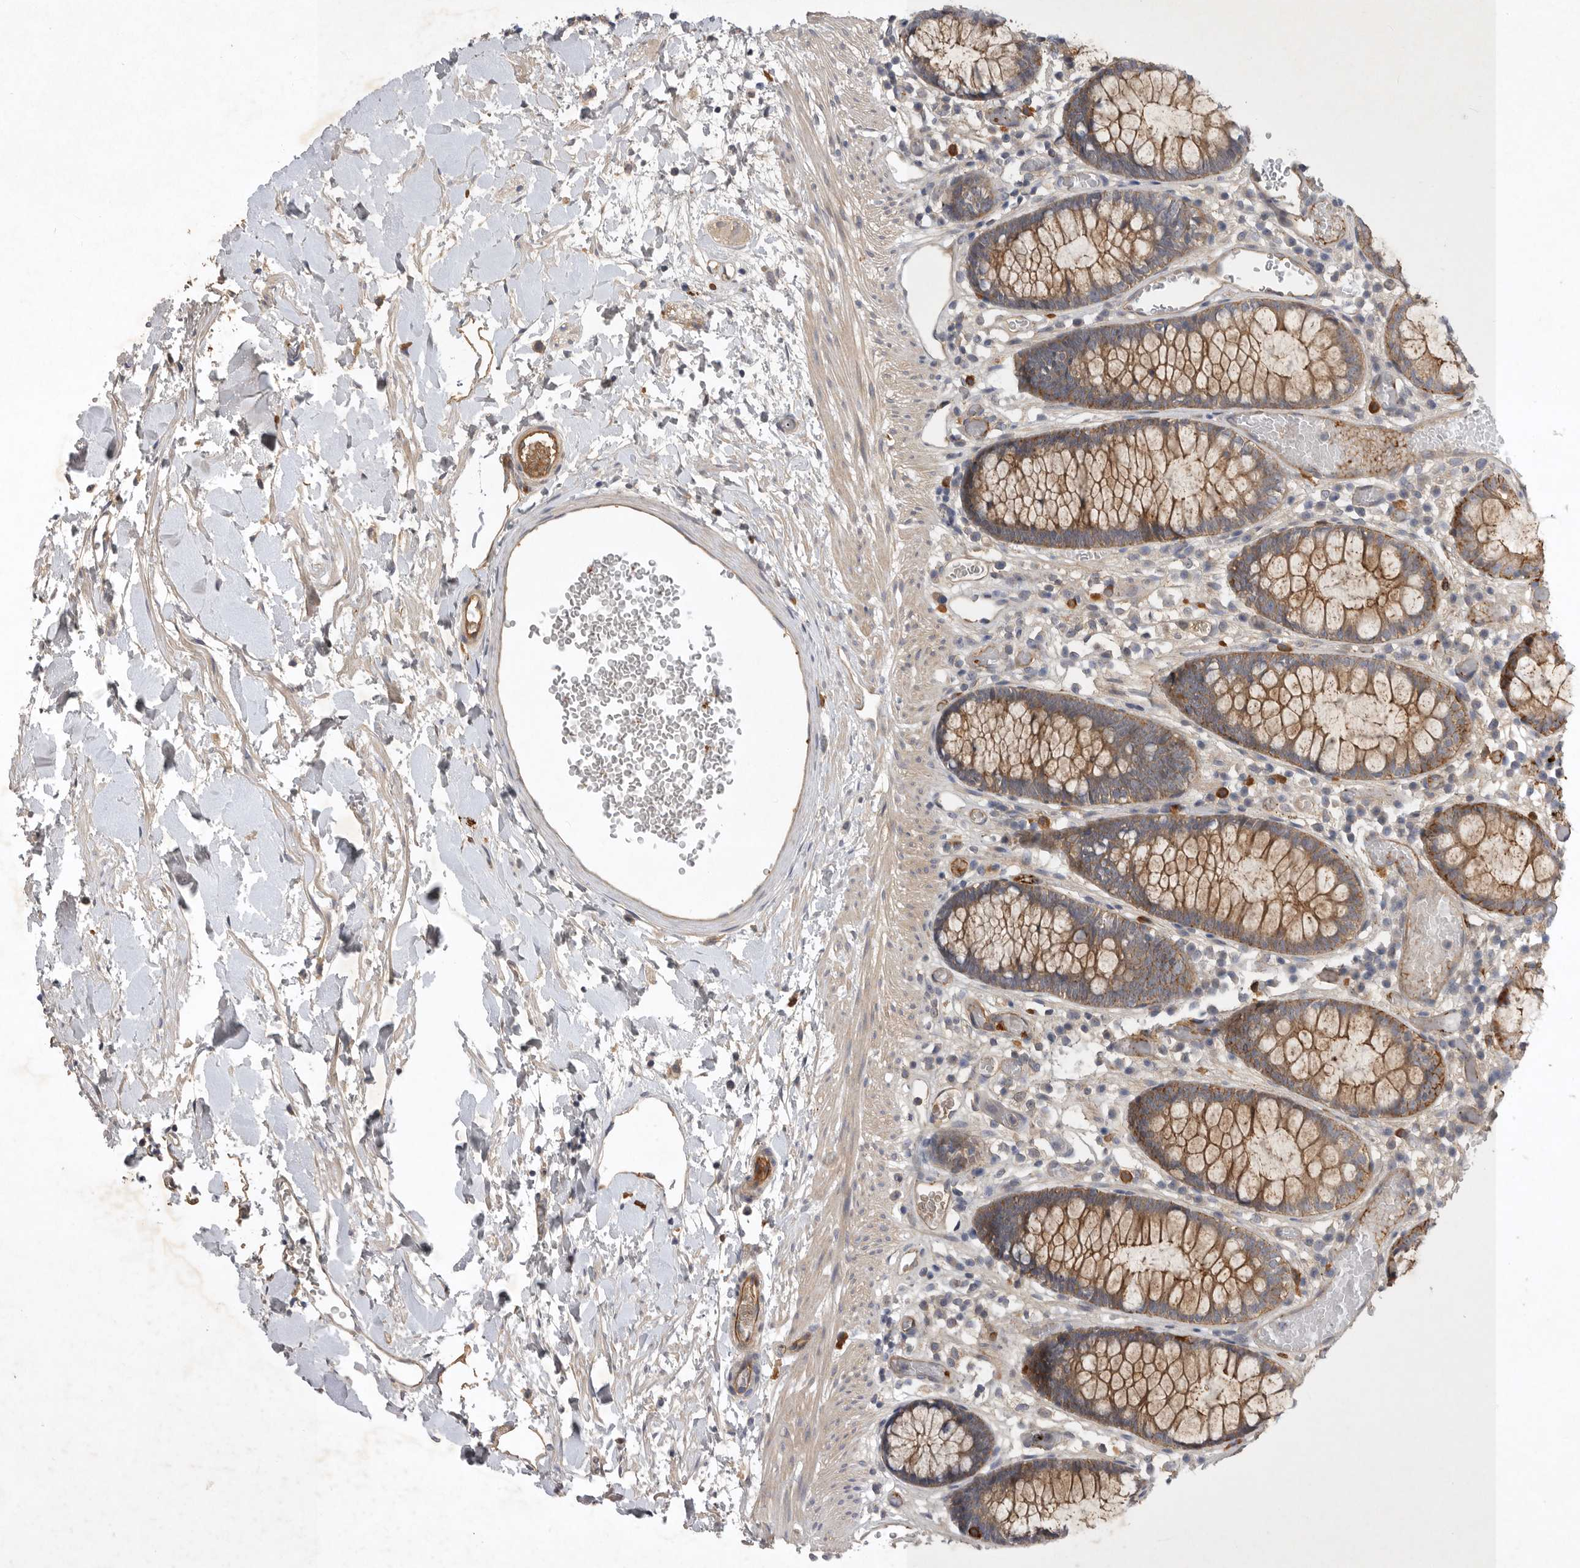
{"staining": {"intensity": "strong", "quantity": ">75%", "location": "cytoplasmic/membranous"}, "tissue": "colon", "cell_type": "Endothelial cells", "image_type": "normal", "snomed": [{"axis": "morphology", "description": "Normal tissue, NOS"}, {"axis": "topography", "description": "Colon"}], "caption": "Immunohistochemistry (IHC) of unremarkable human colon exhibits high levels of strong cytoplasmic/membranous positivity in approximately >75% of endothelial cells. Ihc stains the protein in brown and the nuclei are stained blue.", "gene": "MLPH", "patient": {"sex": "male", "age": 14}}